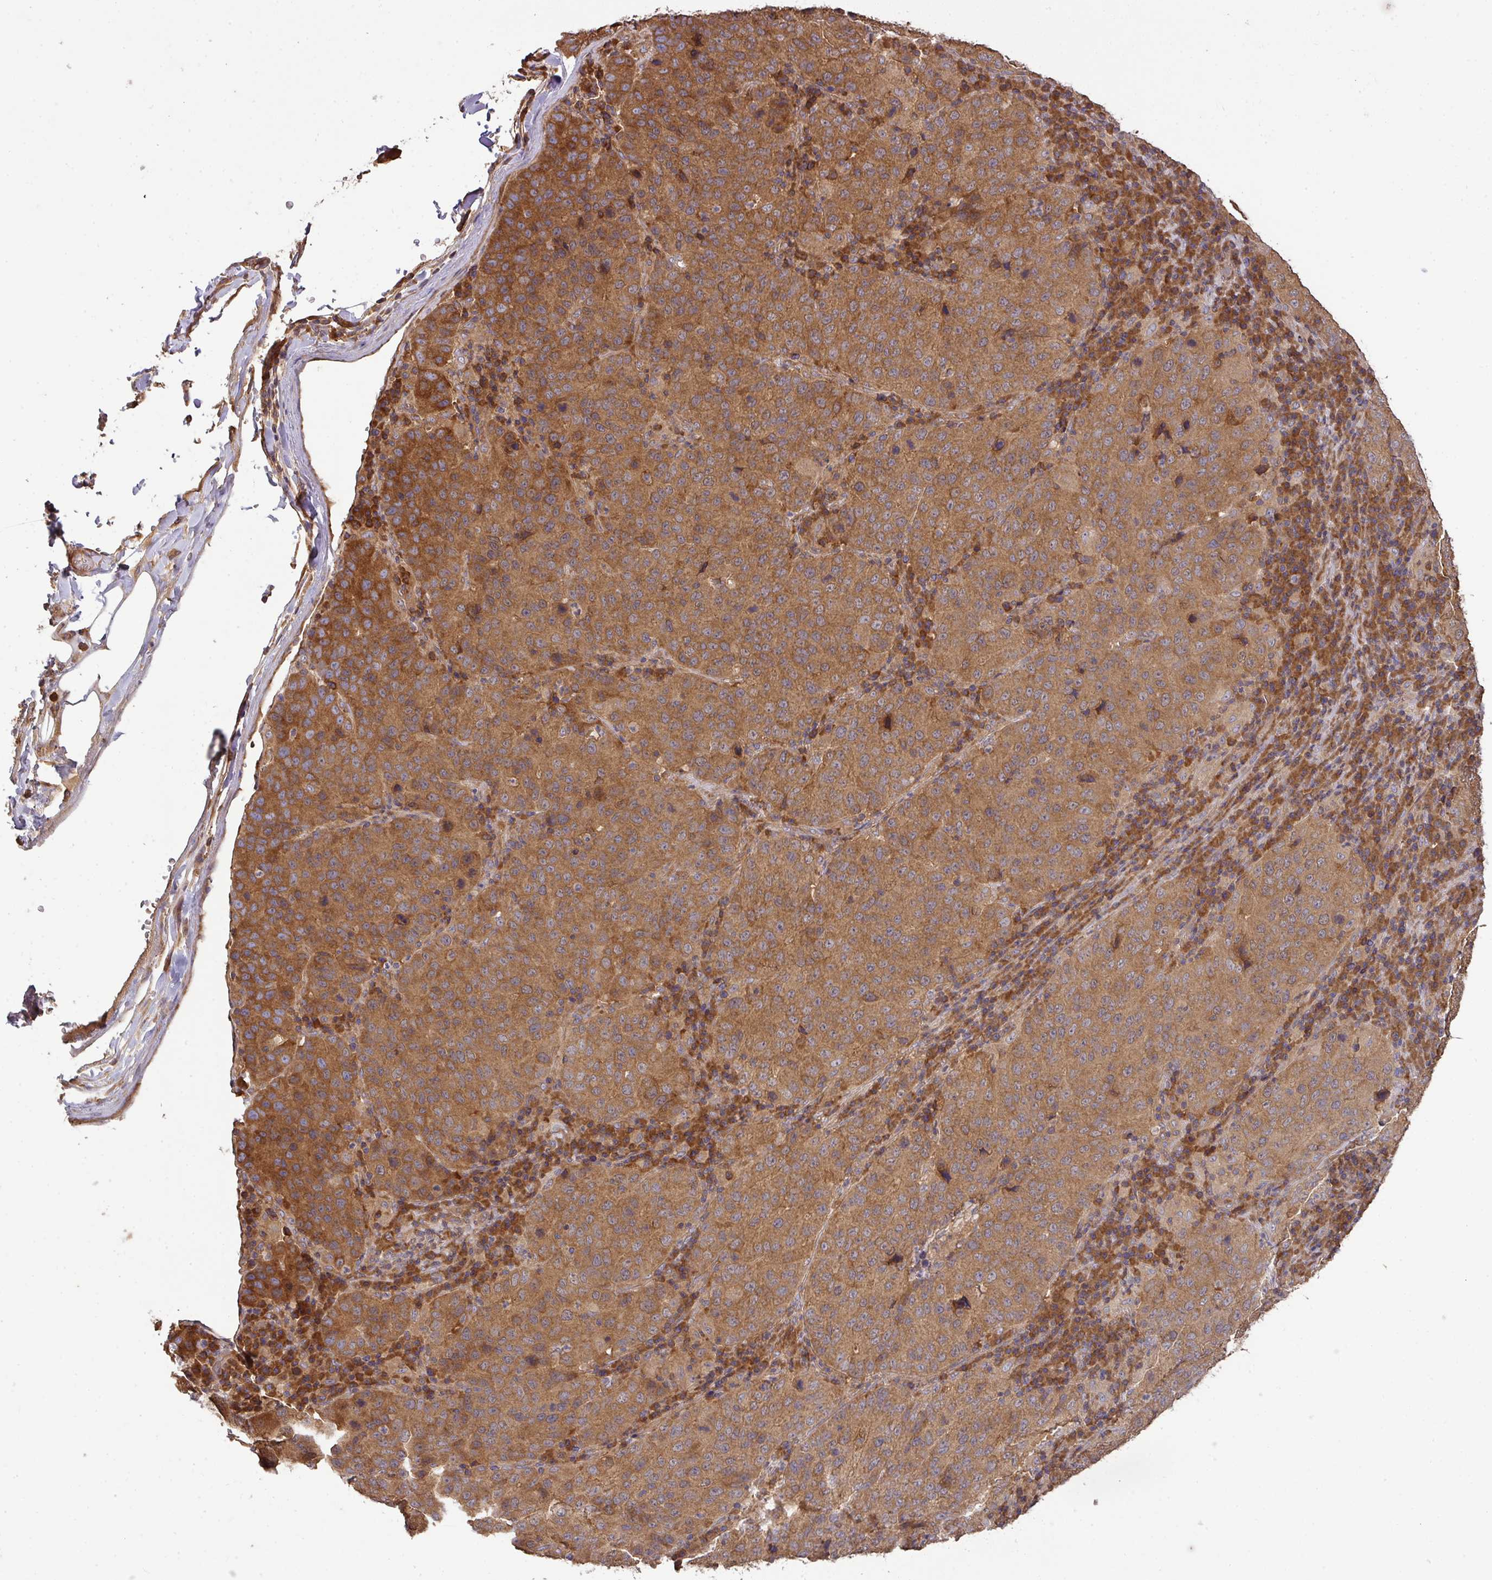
{"staining": {"intensity": "moderate", "quantity": ">75%", "location": "cytoplasmic/membranous"}, "tissue": "stomach cancer", "cell_type": "Tumor cells", "image_type": "cancer", "snomed": [{"axis": "morphology", "description": "Adenocarcinoma, NOS"}, {"axis": "topography", "description": "Stomach"}], "caption": "Human stomach cancer (adenocarcinoma) stained for a protein (brown) demonstrates moderate cytoplasmic/membranous positive staining in about >75% of tumor cells.", "gene": "GSPT1", "patient": {"sex": "male", "age": 71}}